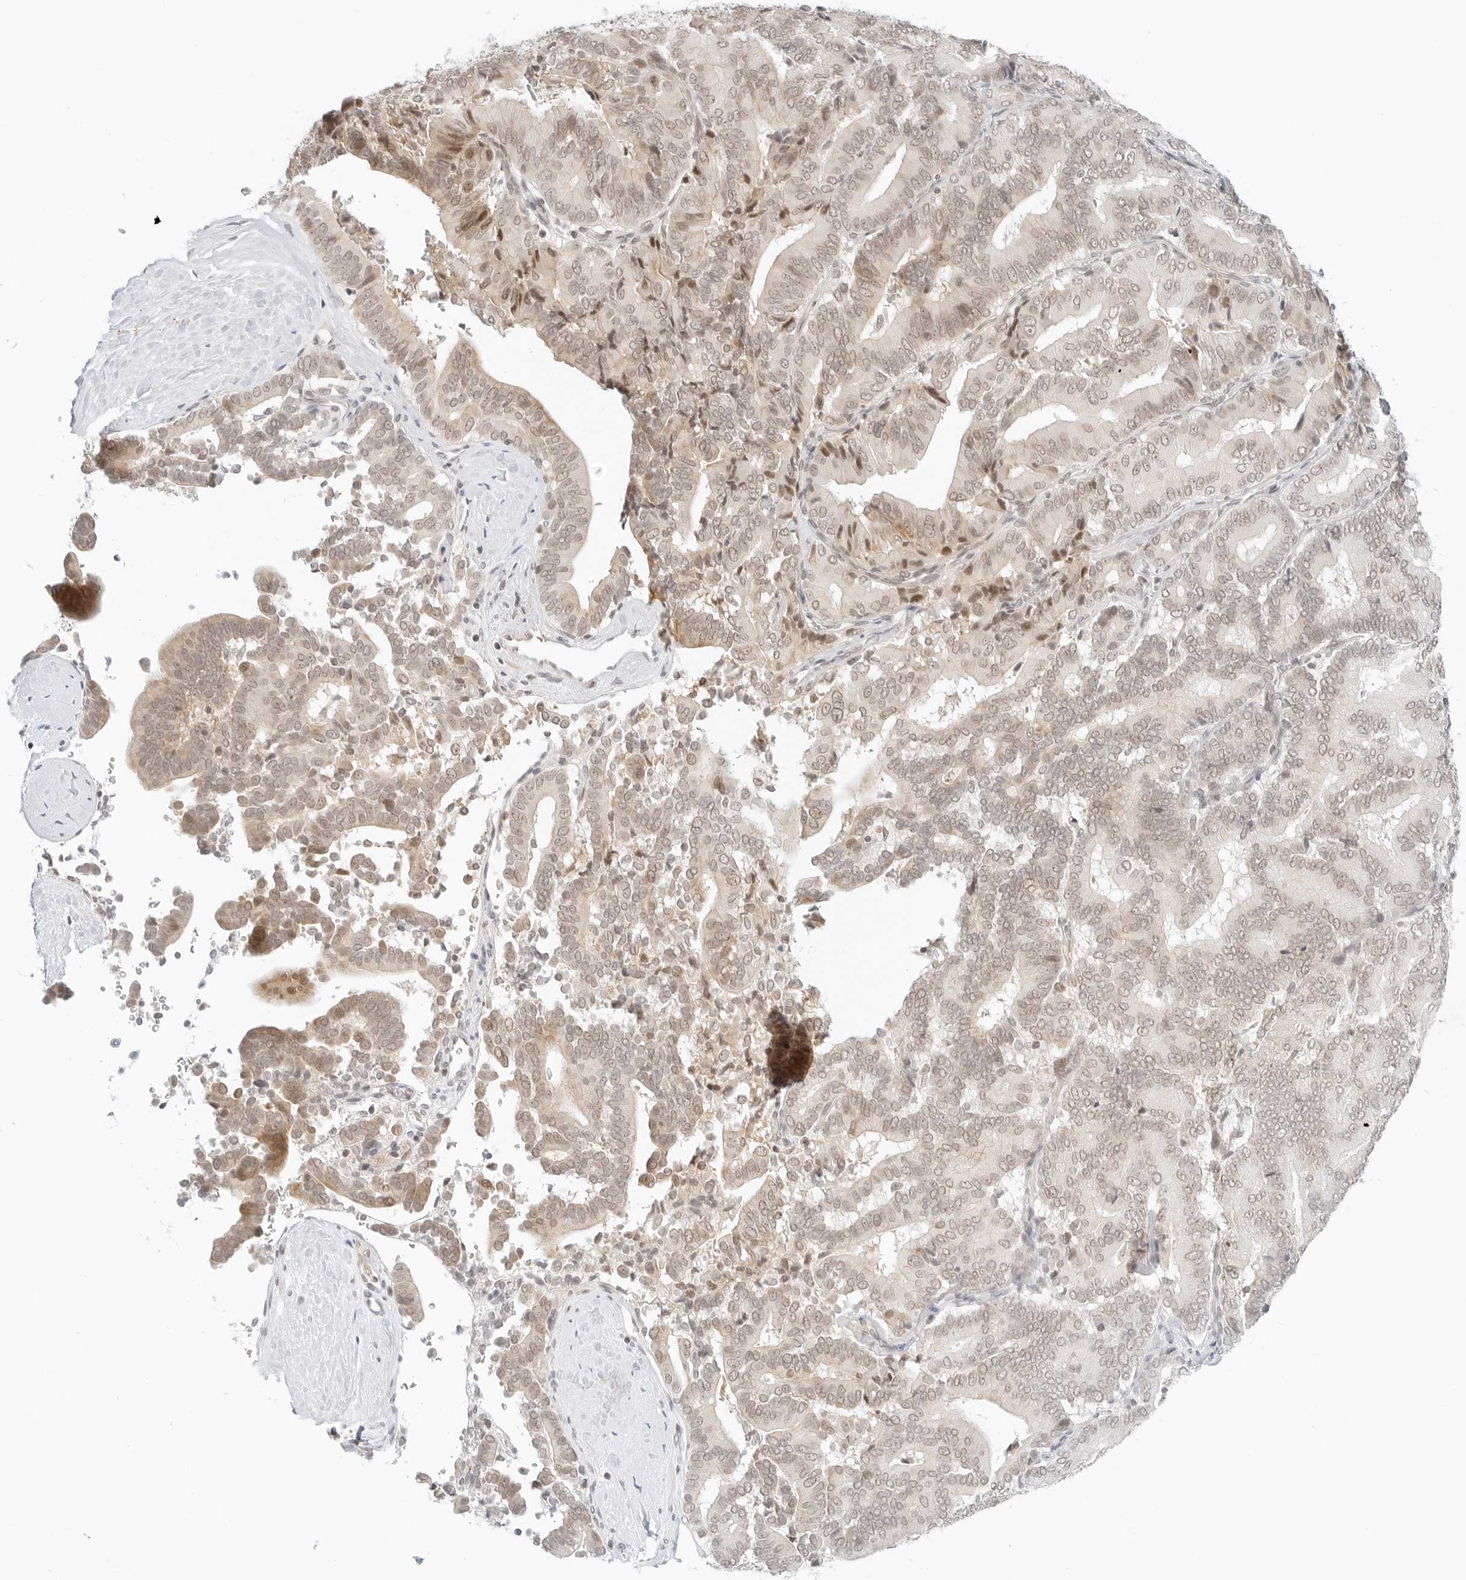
{"staining": {"intensity": "weak", "quantity": "25%-75%", "location": "cytoplasmic/membranous,nuclear"}, "tissue": "liver cancer", "cell_type": "Tumor cells", "image_type": "cancer", "snomed": [{"axis": "morphology", "description": "Cholangiocarcinoma"}, {"axis": "topography", "description": "Liver"}], "caption": "An image of liver cancer stained for a protein demonstrates weak cytoplasmic/membranous and nuclear brown staining in tumor cells.", "gene": "NEO1", "patient": {"sex": "female", "age": 75}}